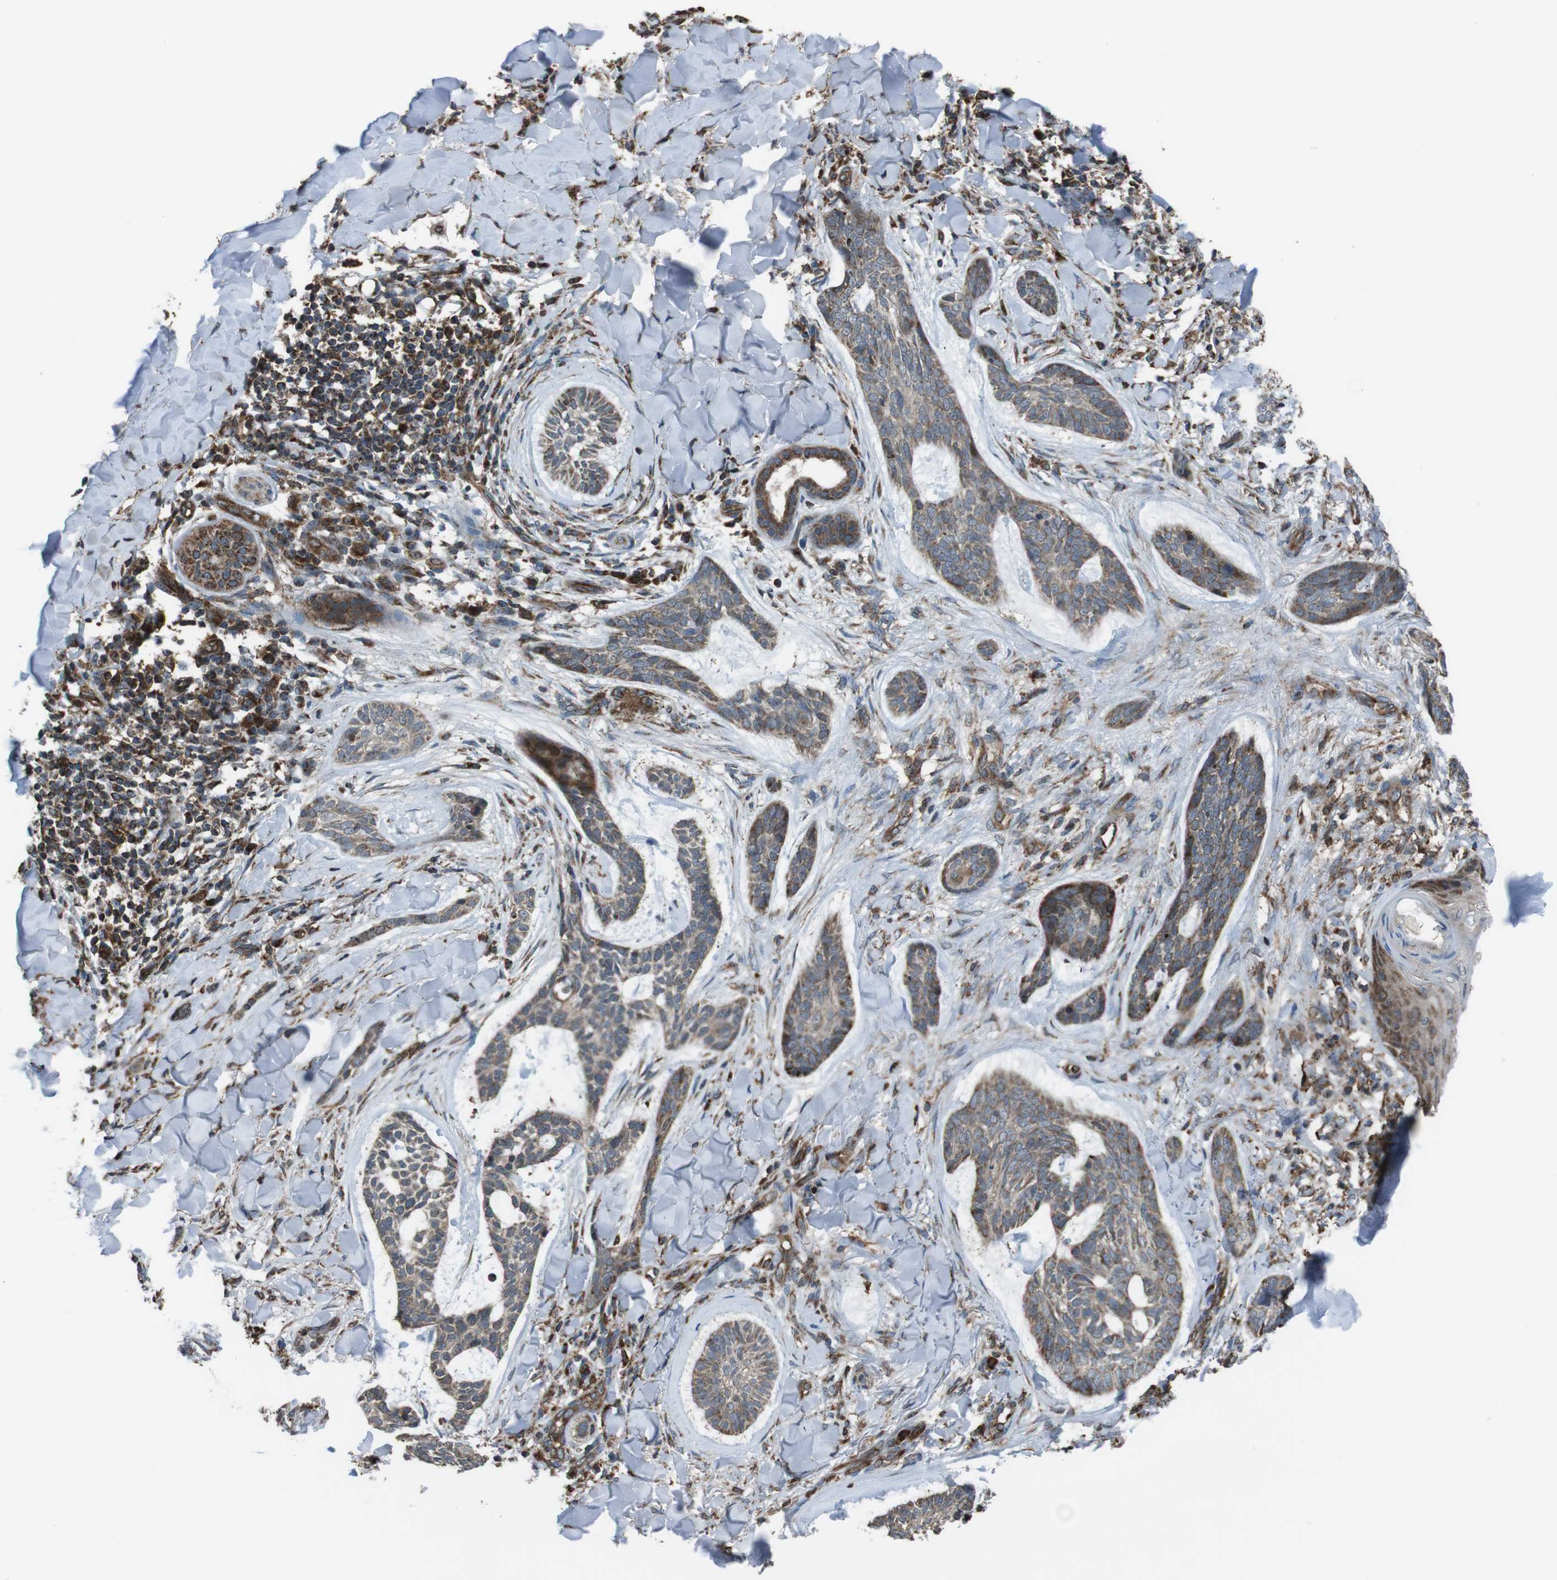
{"staining": {"intensity": "weak", "quantity": ">75%", "location": "cytoplasmic/membranous"}, "tissue": "skin cancer", "cell_type": "Tumor cells", "image_type": "cancer", "snomed": [{"axis": "morphology", "description": "Basal cell carcinoma"}, {"axis": "topography", "description": "Skin"}], "caption": "A brown stain highlights weak cytoplasmic/membranous positivity of a protein in human skin cancer (basal cell carcinoma) tumor cells.", "gene": "GIMAP8", "patient": {"sex": "male", "age": 43}}